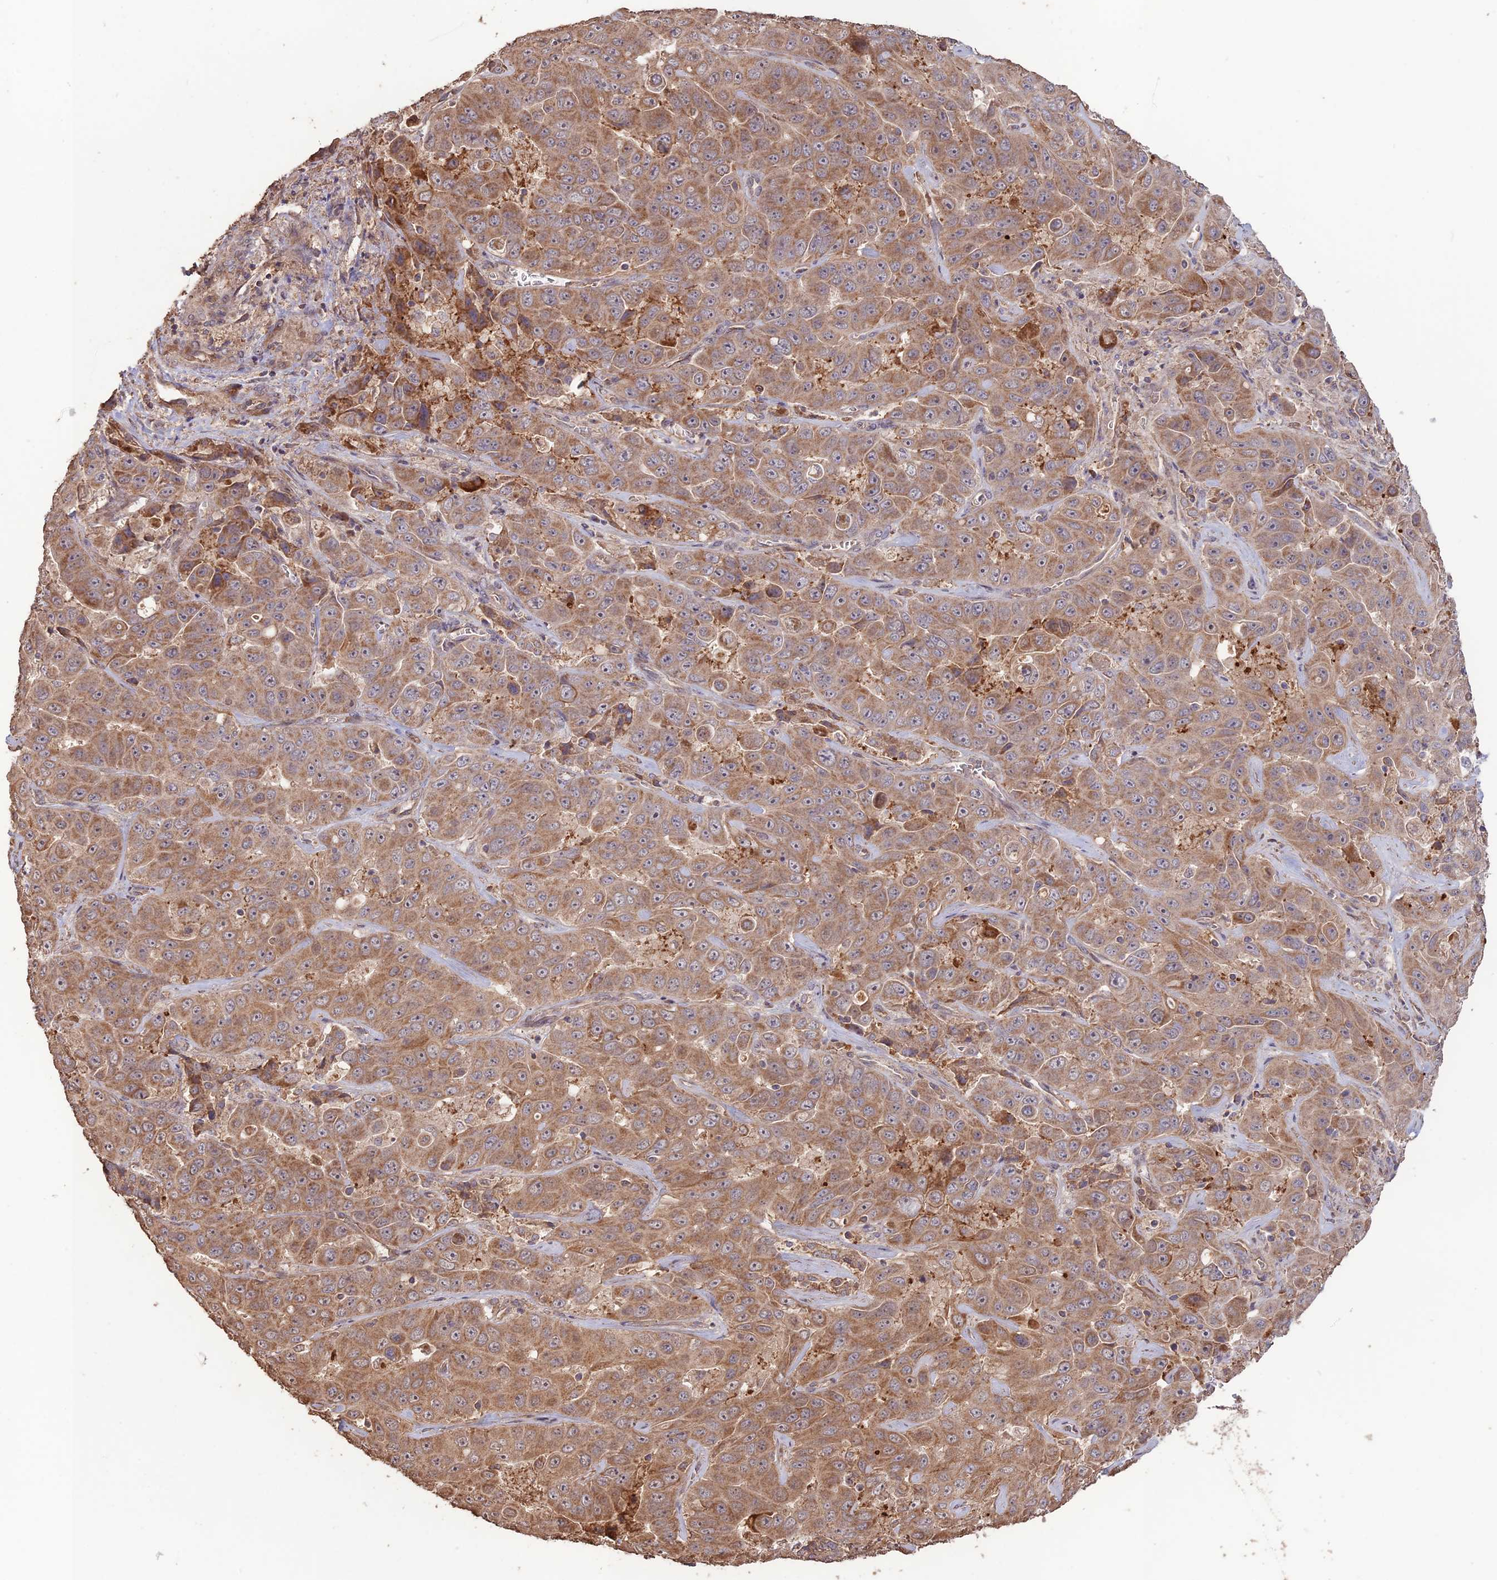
{"staining": {"intensity": "moderate", "quantity": ">75%", "location": "cytoplasmic/membranous"}, "tissue": "liver cancer", "cell_type": "Tumor cells", "image_type": "cancer", "snomed": [{"axis": "morphology", "description": "Cholangiocarcinoma"}, {"axis": "topography", "description": "Liver"}], "caption": "Immunohistochemical staining of human liver cancer reveals medium levels of moderate cytoplasmic/membranous expression in approximately >75% of tumor cells.", "gene": "LAYN", "patient": {"sex": "female", "age": 52}}